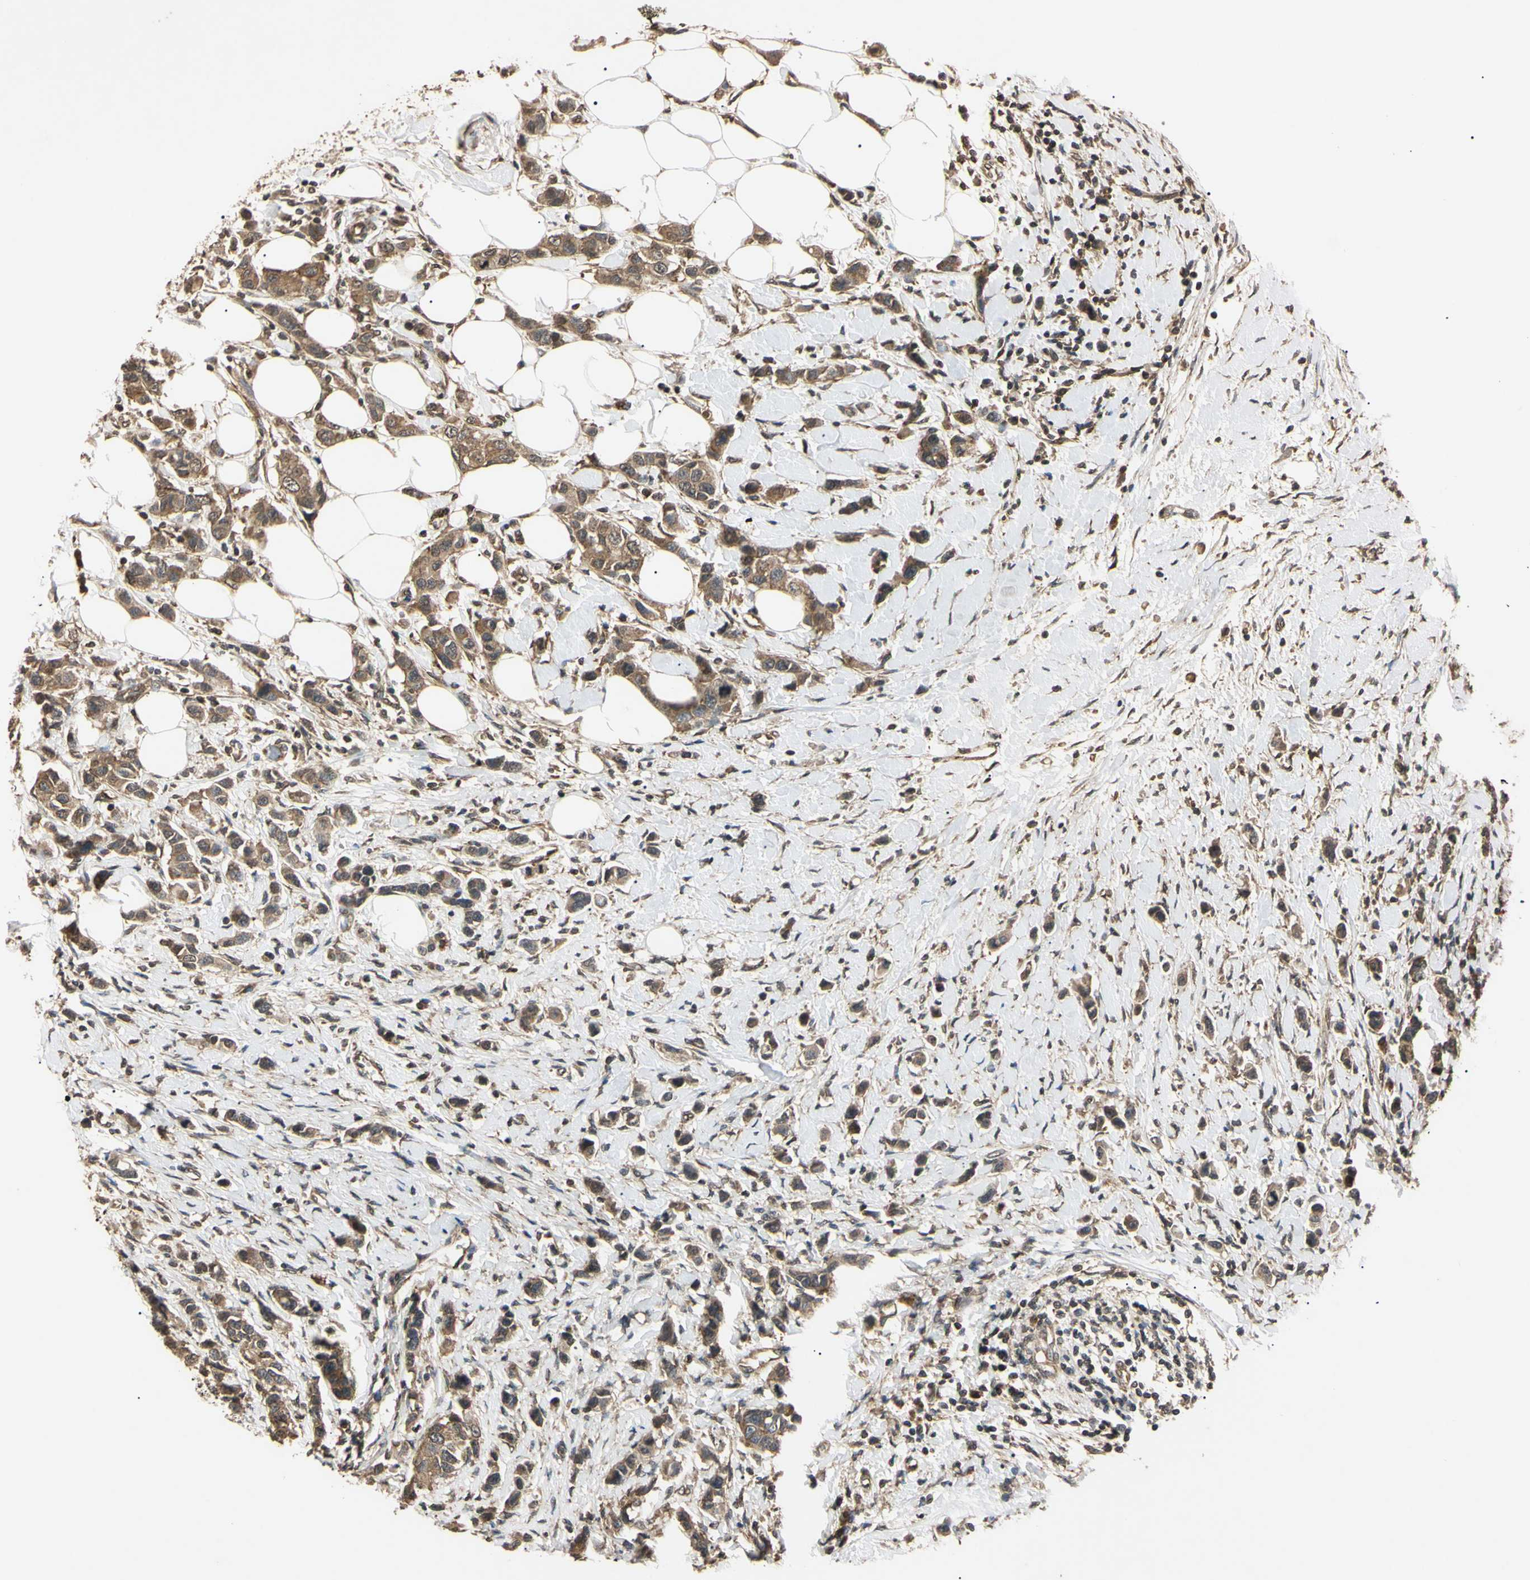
{"staining": {"intensity": "moderate", "quantity": "25%-75%", "location": "cytoplasmic/membranous"}, "tissue": "breast cancer", "cell_type": "Tumor cells", "image_type": "cancer", "snomed": [{"axis": "morphology", "description": "Normal tissue, NOS"}, {"axis": "morphology", "description": "Duct carcinoma"}, {"axis": "topography", "description": "Breast"}], "caption": "Protein staining of breast invasive ductal carcinoma tissue exhibits moderate cytoplasmic/membranous staining in about 25%-75% of tumor cells. (DAB (3,3'-diaminobenzidine) = brown stain, brightfield microscopy at high magnification).", "gene": "EPN1", "patient": {"sex": "female", "age": 50}}